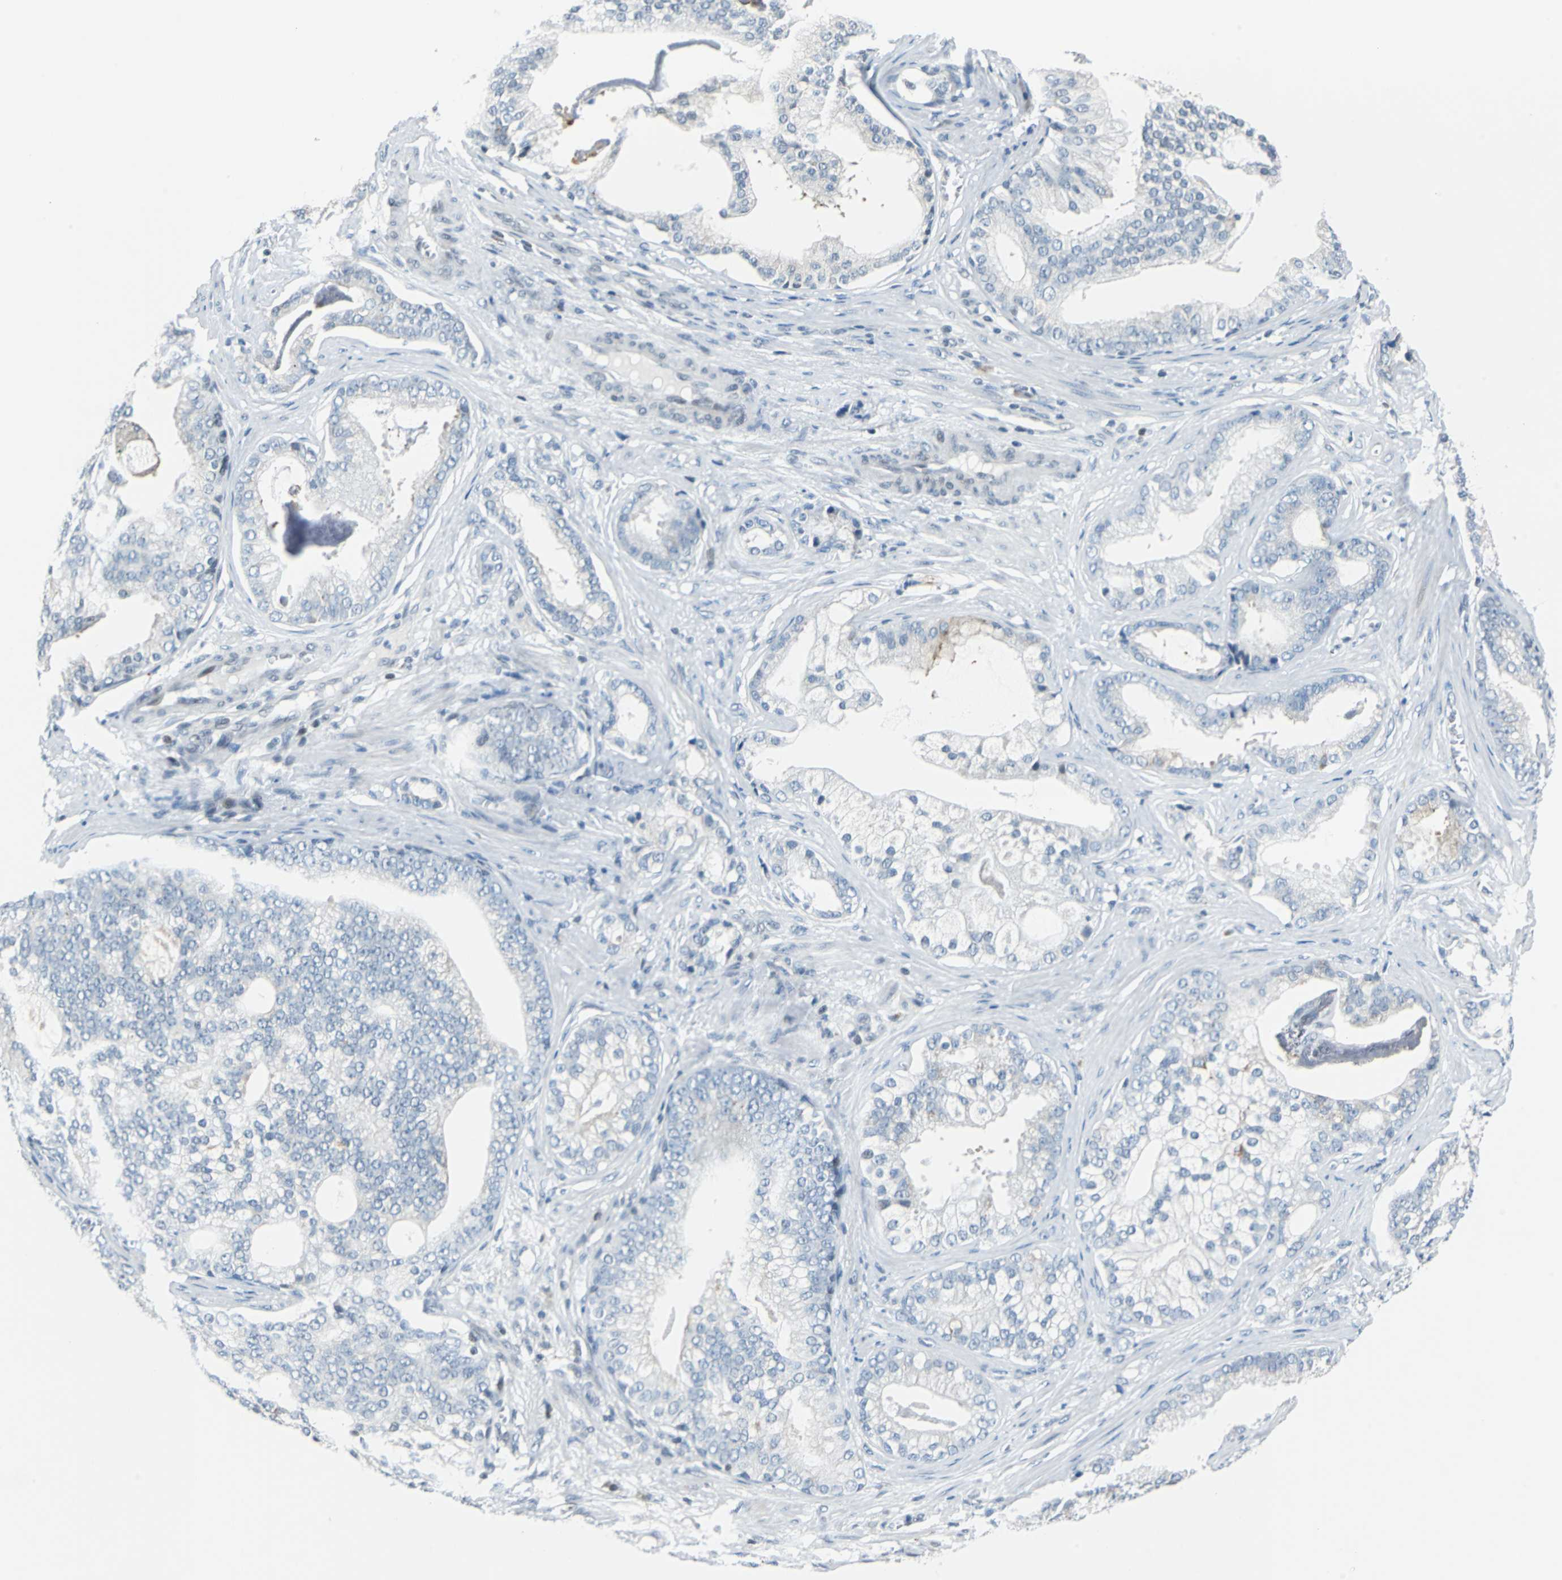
{"staining": {"intensity": "negative", "quantity": "none", "location": "none"}, "tissue": "prostate cancer", "cell_type": "Tumor cells", "image_type": "cancer", "snomed": [{"axis": "morphology", "description": "Adenocarcinoma, Low grade"}, {"axis": "topography", "description": "Prostate"}], "caption": "A photomicrograph of prostate low-grade adenocarcinoma stained for a protein displays no brown staining in tumor cells.", "gene": "HCFC2", "patient": {"sex": "male", "age": 58}}